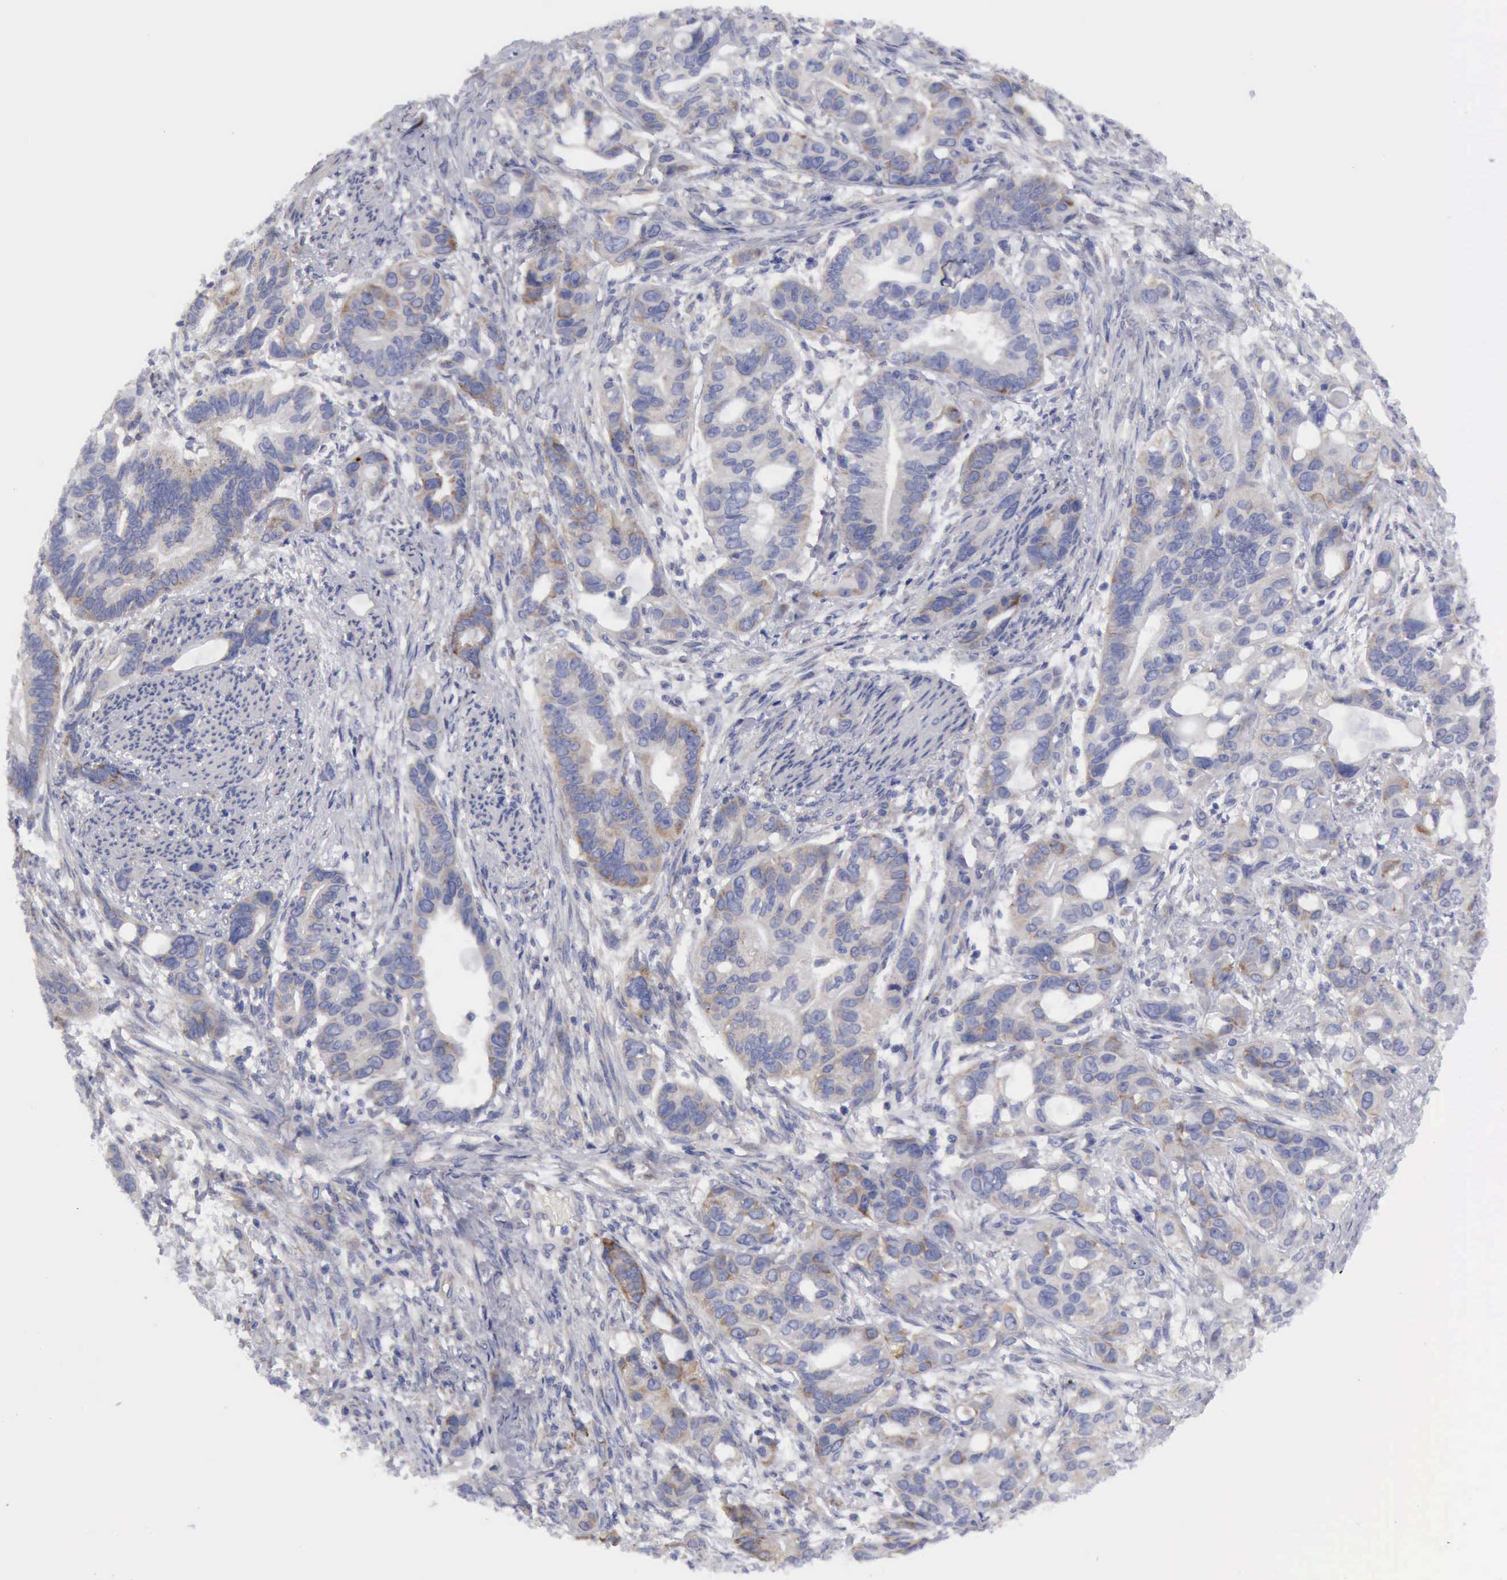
{"staining": {"intensity": "moderate", "quantity": "25%-75%", "location": "cytoplasmic/membranous"}, "tissue": "stomach cancer", "cell_type": "Tumor cells", "image_type": "cancer", "snomed": [{"axis": "morphology", "description": "Adenocarcinoma, NOS"}, {"axis": "topography", "description": "Stomach, upper"}], "caption": "Tumor cells display medium levels of moderate cytoplasmic/membranous staining in about 25%-75% of cells in human stomach cancer. (Brightfield microscopy of DAB IHC at high magnification).", "gene": "TXLNG", "patient": {"sex": "male", "age": 47}}